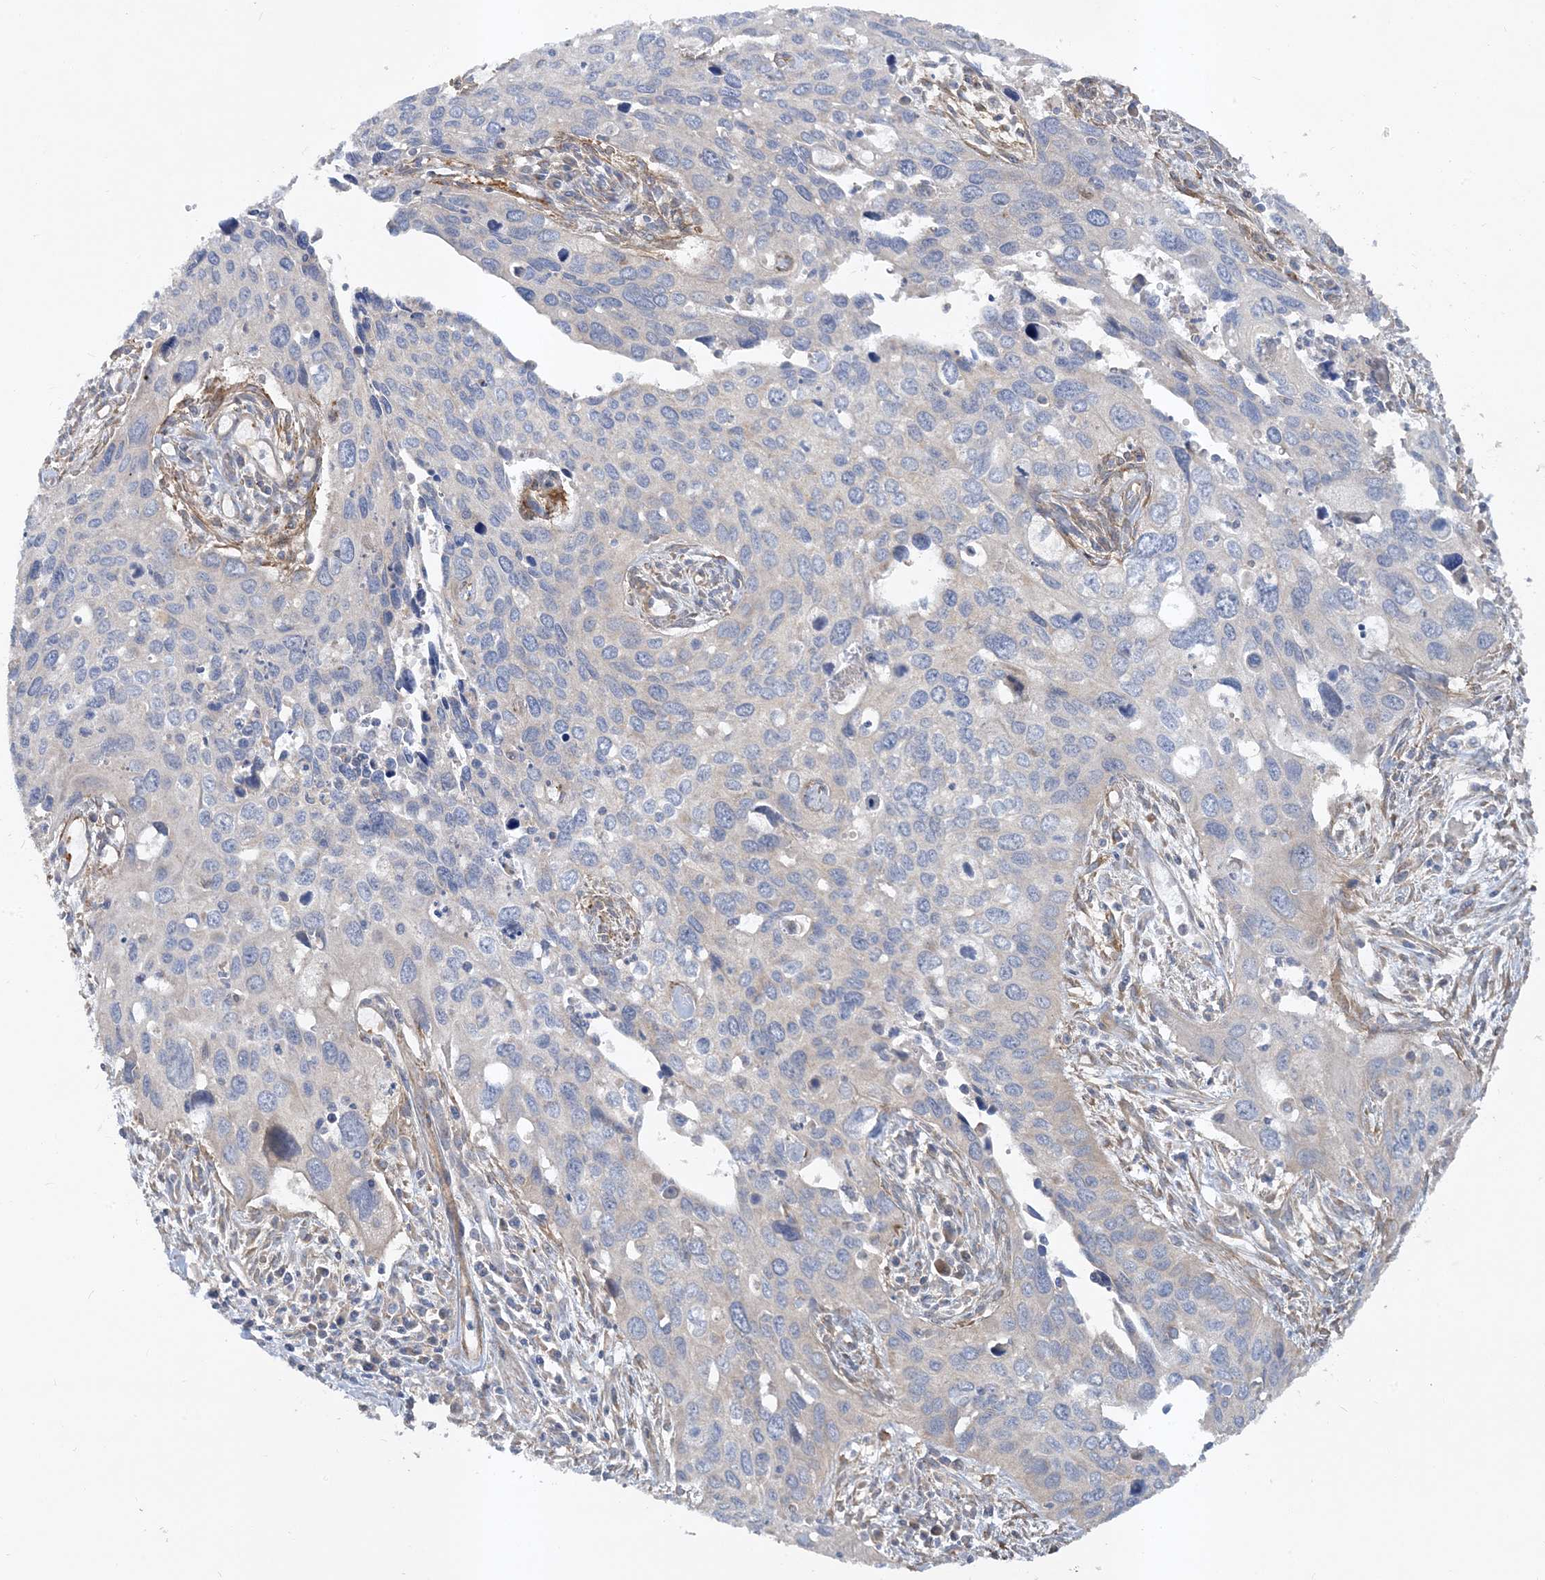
{"staining": {"intensity": "negative", "quantity": "none", "location": "none"}, "tissue": "cervical cancer", "cell_type": "Tumor cells", "image_type": "cancer", "snomed": [{"axis": "morphology", "description": "Squamous cell carcinoma, NOS"}, {"axis": "topography", "description": "Cervix"}], "caption": "The micrograph demonstrates no staining of tumor cells in cervical cancer.", "gene": "LEXM", "patient": {"sex": "female", "age": 55}}